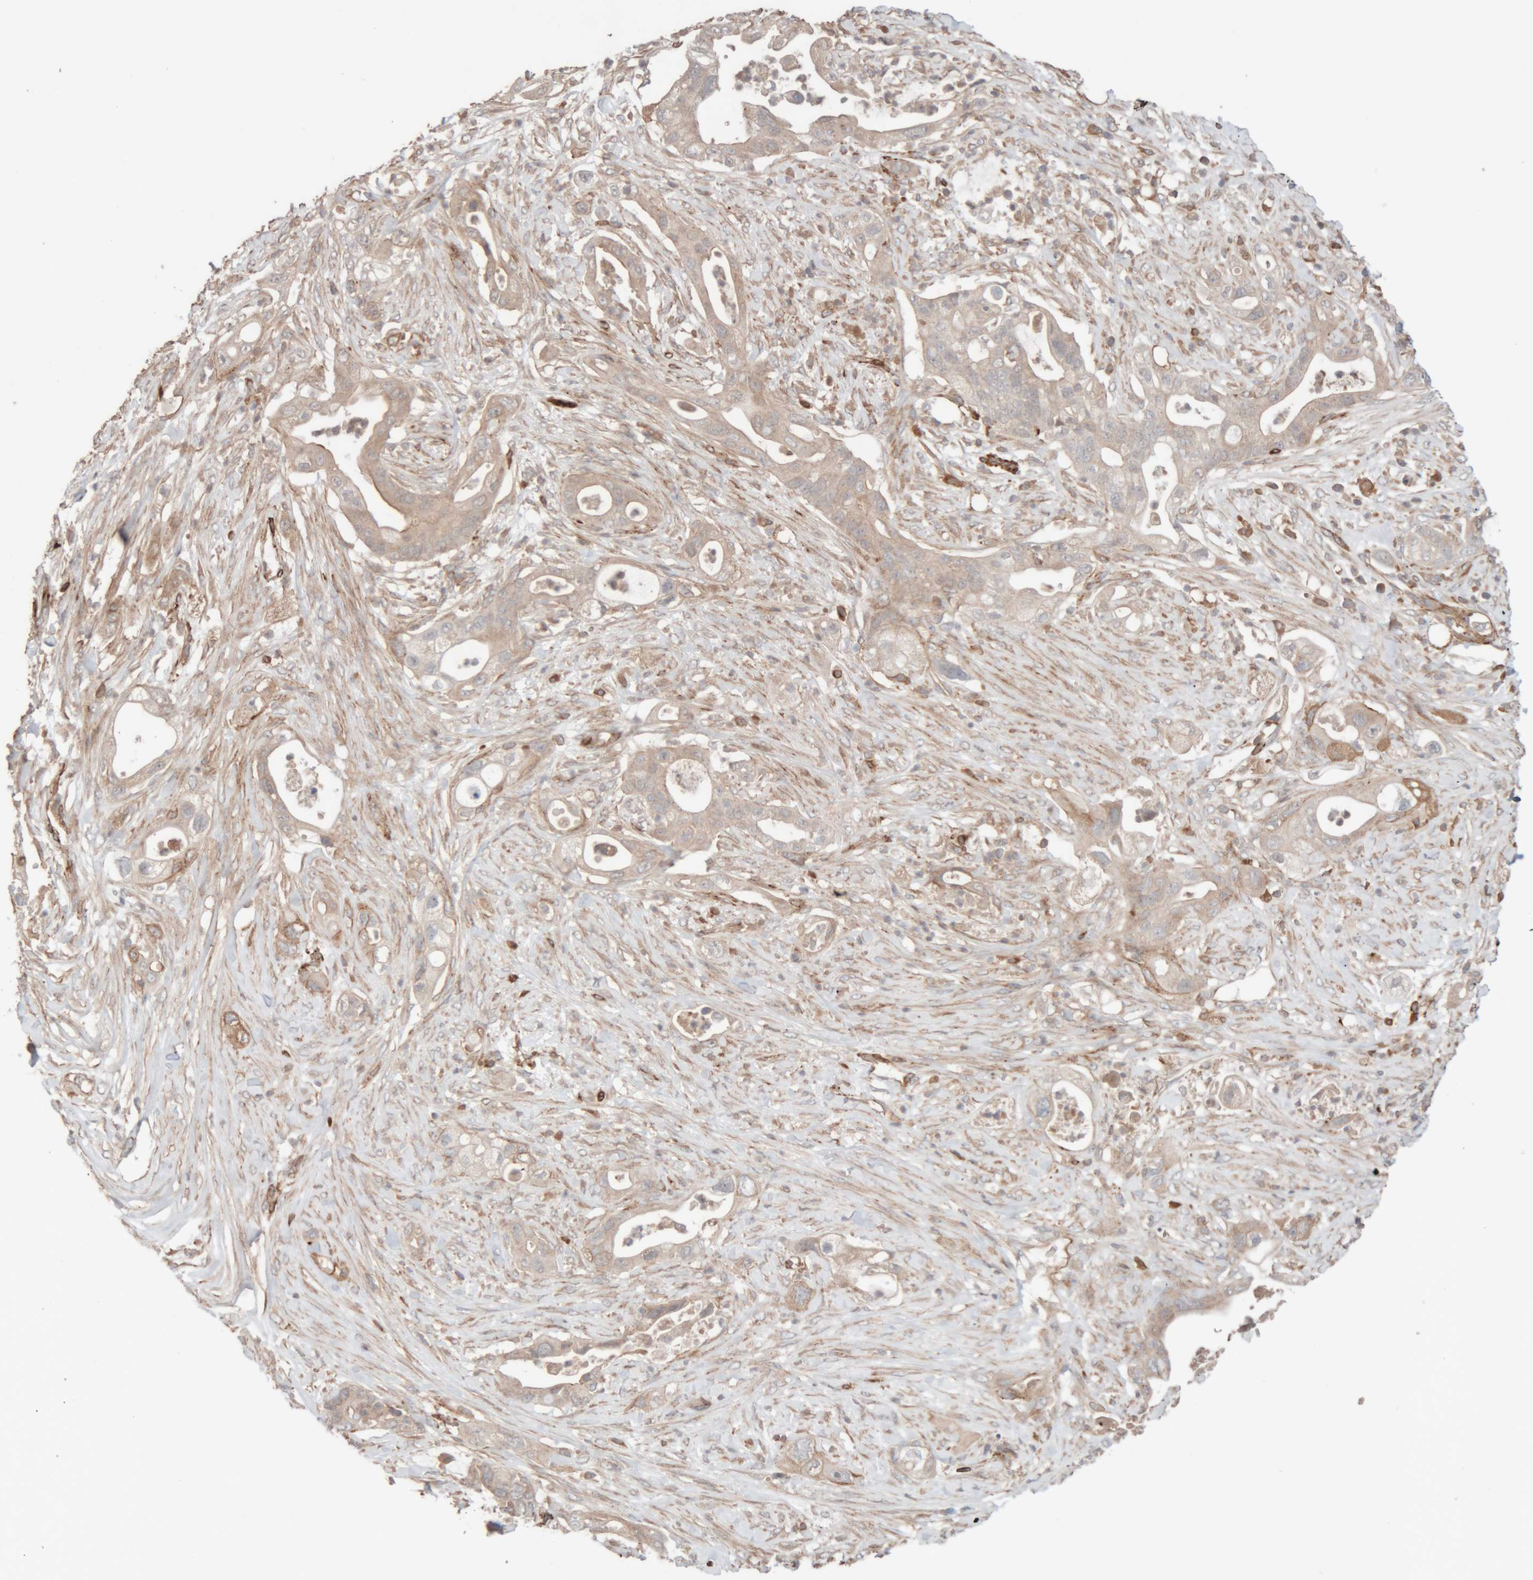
{"staining": {"intensity": "weak", "quantity": "25%-75%", "location": "cytoplasmic/membranous"}, "tissue": "pancreatic cancer", "cell_type": "Tumor cells", "image_type": "cancer", "snomed": [{"axis": "morphology", "description": "Adenocarcinoma, NOS"}, {"axis": "topography", "description": "Pancreas"}], "caption": "This is a histology image of IHC staining of pancreatic cancer (adenocarcinoma), which shows weak staining in the cytoplasmic/membranous of tumor cells.", "gene": "RAB32", "patient": {"sex": "male", "age": 53}}